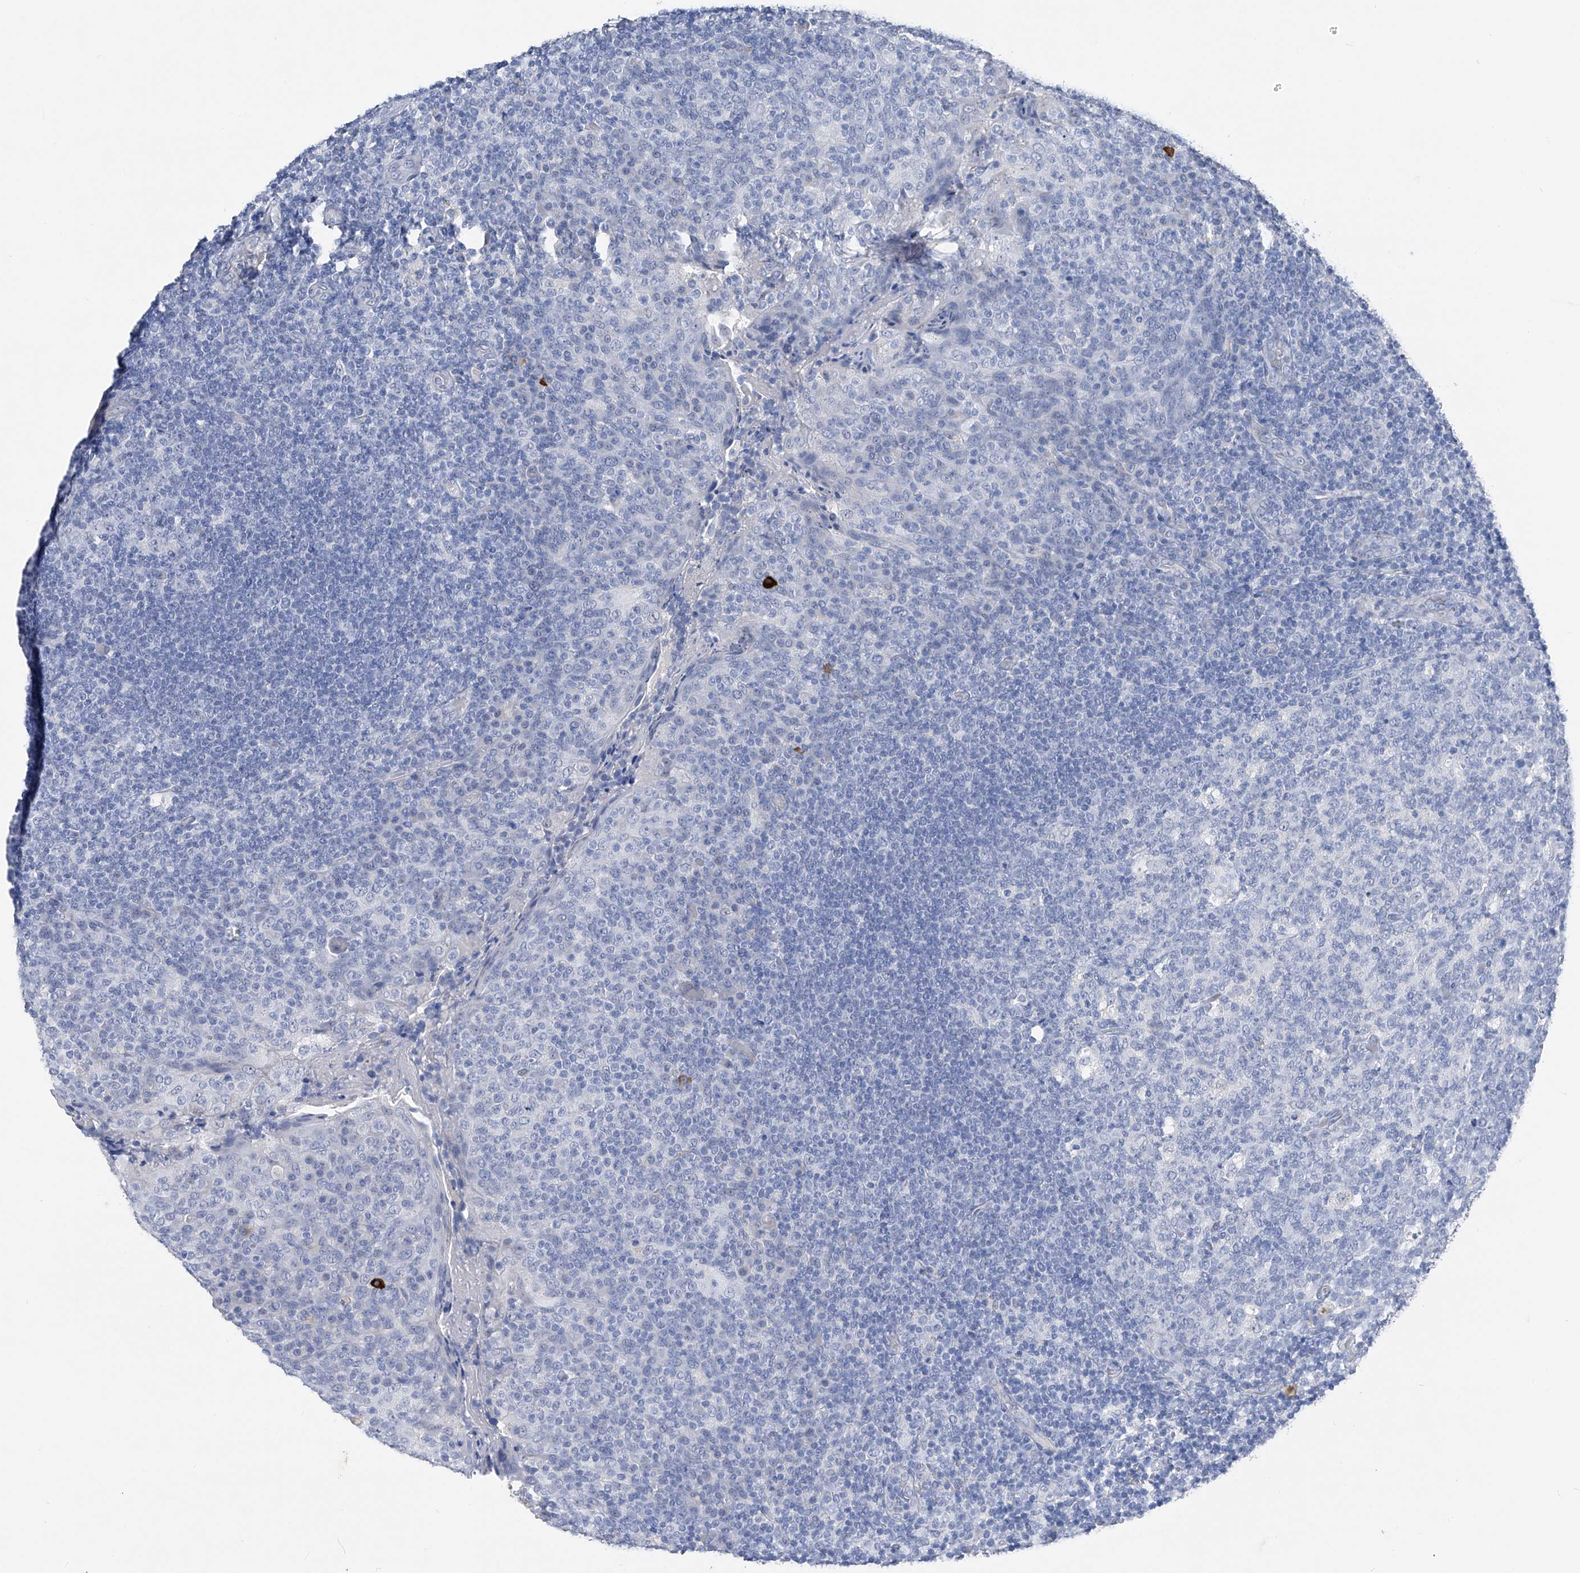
{"staining": {"intensity": "negative", "quantity": "none", "location": "none"}, "tissue": "tonsil", "cell_type": "Germinal center cells", "image_type": "normal", "snomed": [{"axis": "morphology", "description": "Normal tissue, NOS"}, {"axis": "topography", "description": "Tonsil"}], "caption": "Immunohistochemistry (IHC) image of benign tonsil: tonsil stained with DAB (3,3'-diaminobenzidine) shows no significant protein staining in germinal center cells. Brightfield microscopy of immunohistochemistry (IHC) stained with DAB (3,3'-diaminobenzidine) (brown) and hematoxylin (blue), captured at high magnification.", "gene": "ADRA1A", "patient": {"sex": "female", "age": 19}}